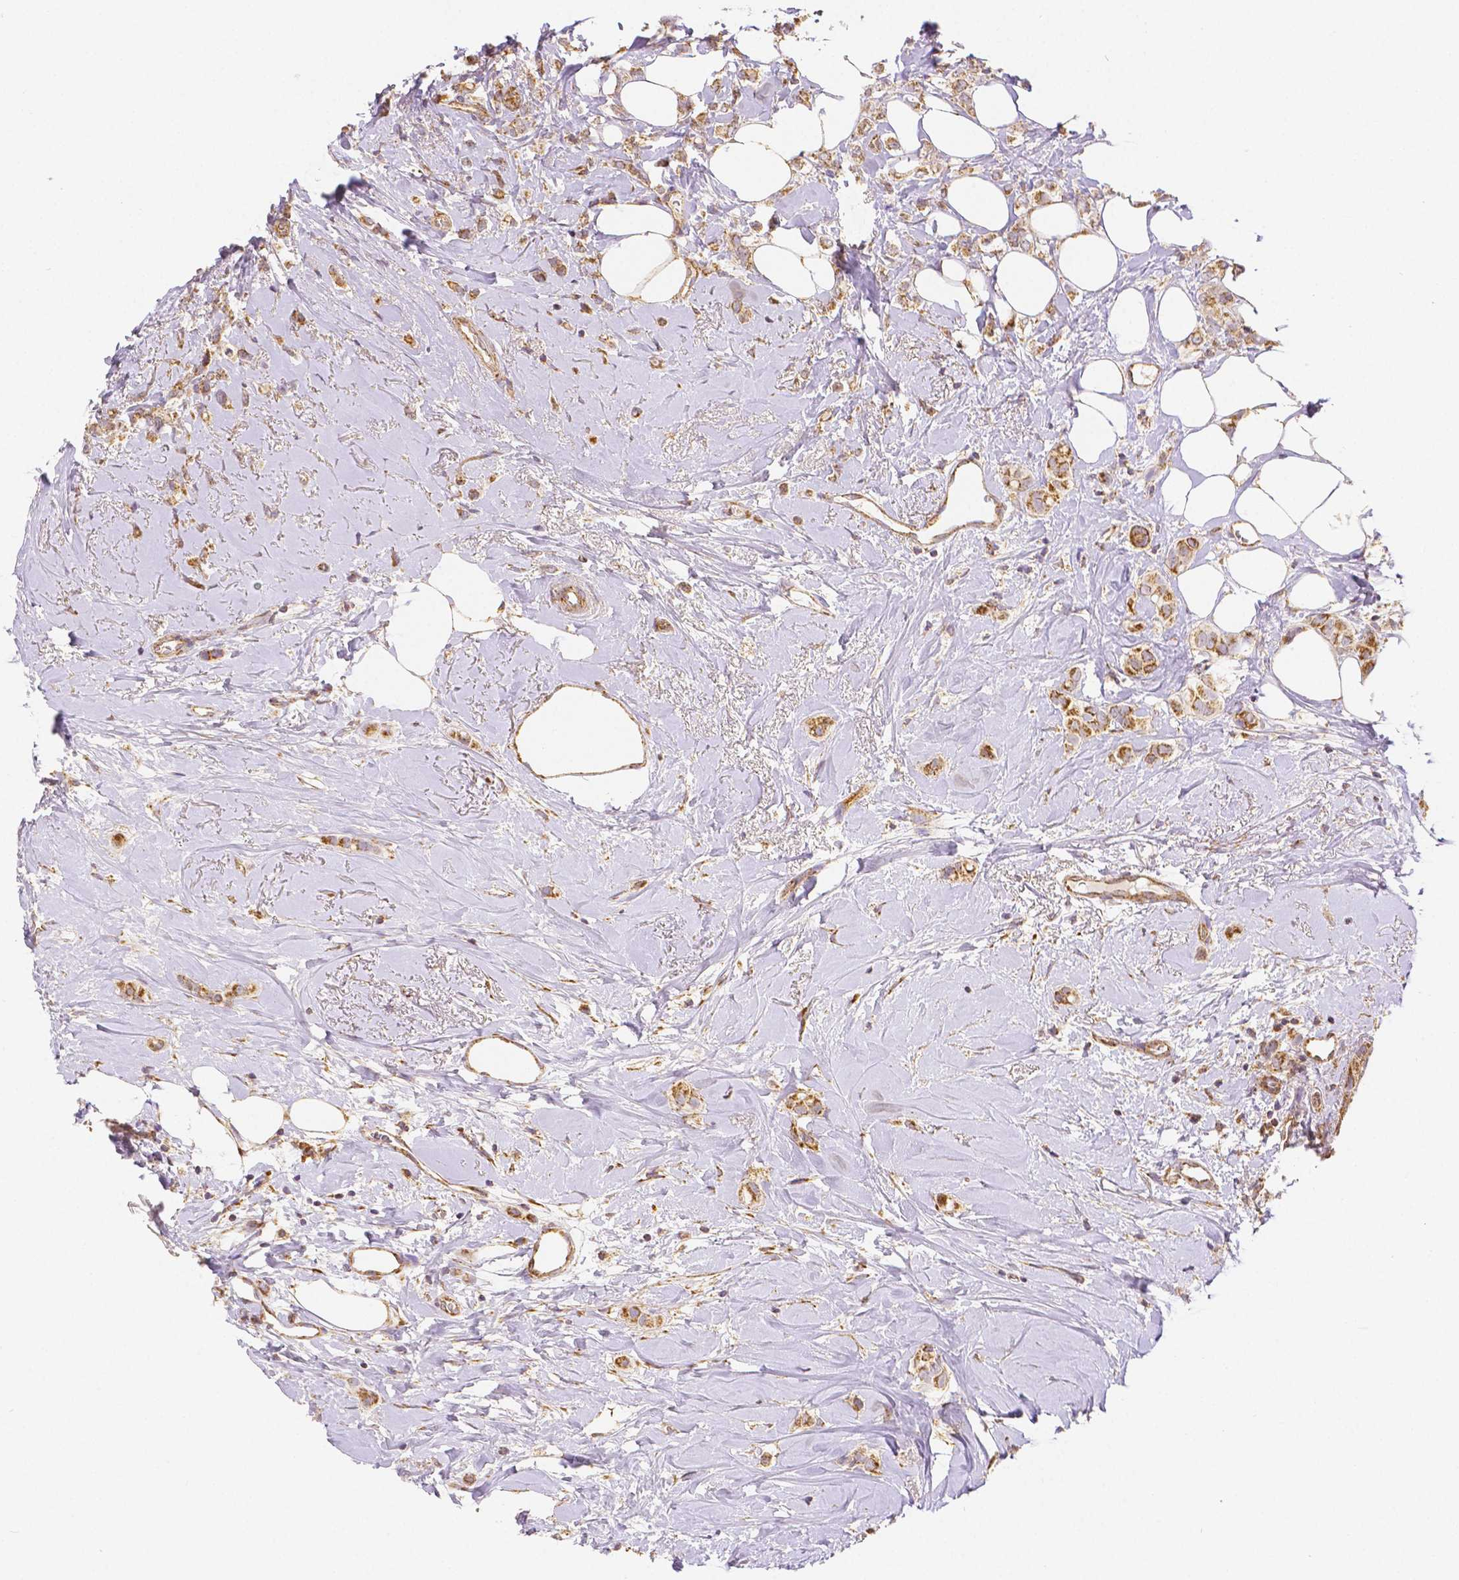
{"staining": {"intensity": "moderate", "quantity": ">75%", "location": "cytoplasmic/membranous"}, "tissue": "breast cancer", "cell_type": "Tumor cells", "image_type": "cancer", "snomed": [{"axis": "morphology", "description": "Lobular carcinoma"}, {"axis": "topography", "description": "Breast"}], "caption": "The histopathology image exhibits staining of breast cancer (lobular carcinoma), revealing moderate cytoplasmic/membranous protein expression (brown color) within tumor cells.", "gene": "RHOT1", "patient": {"sex": "female", "age": 66}}